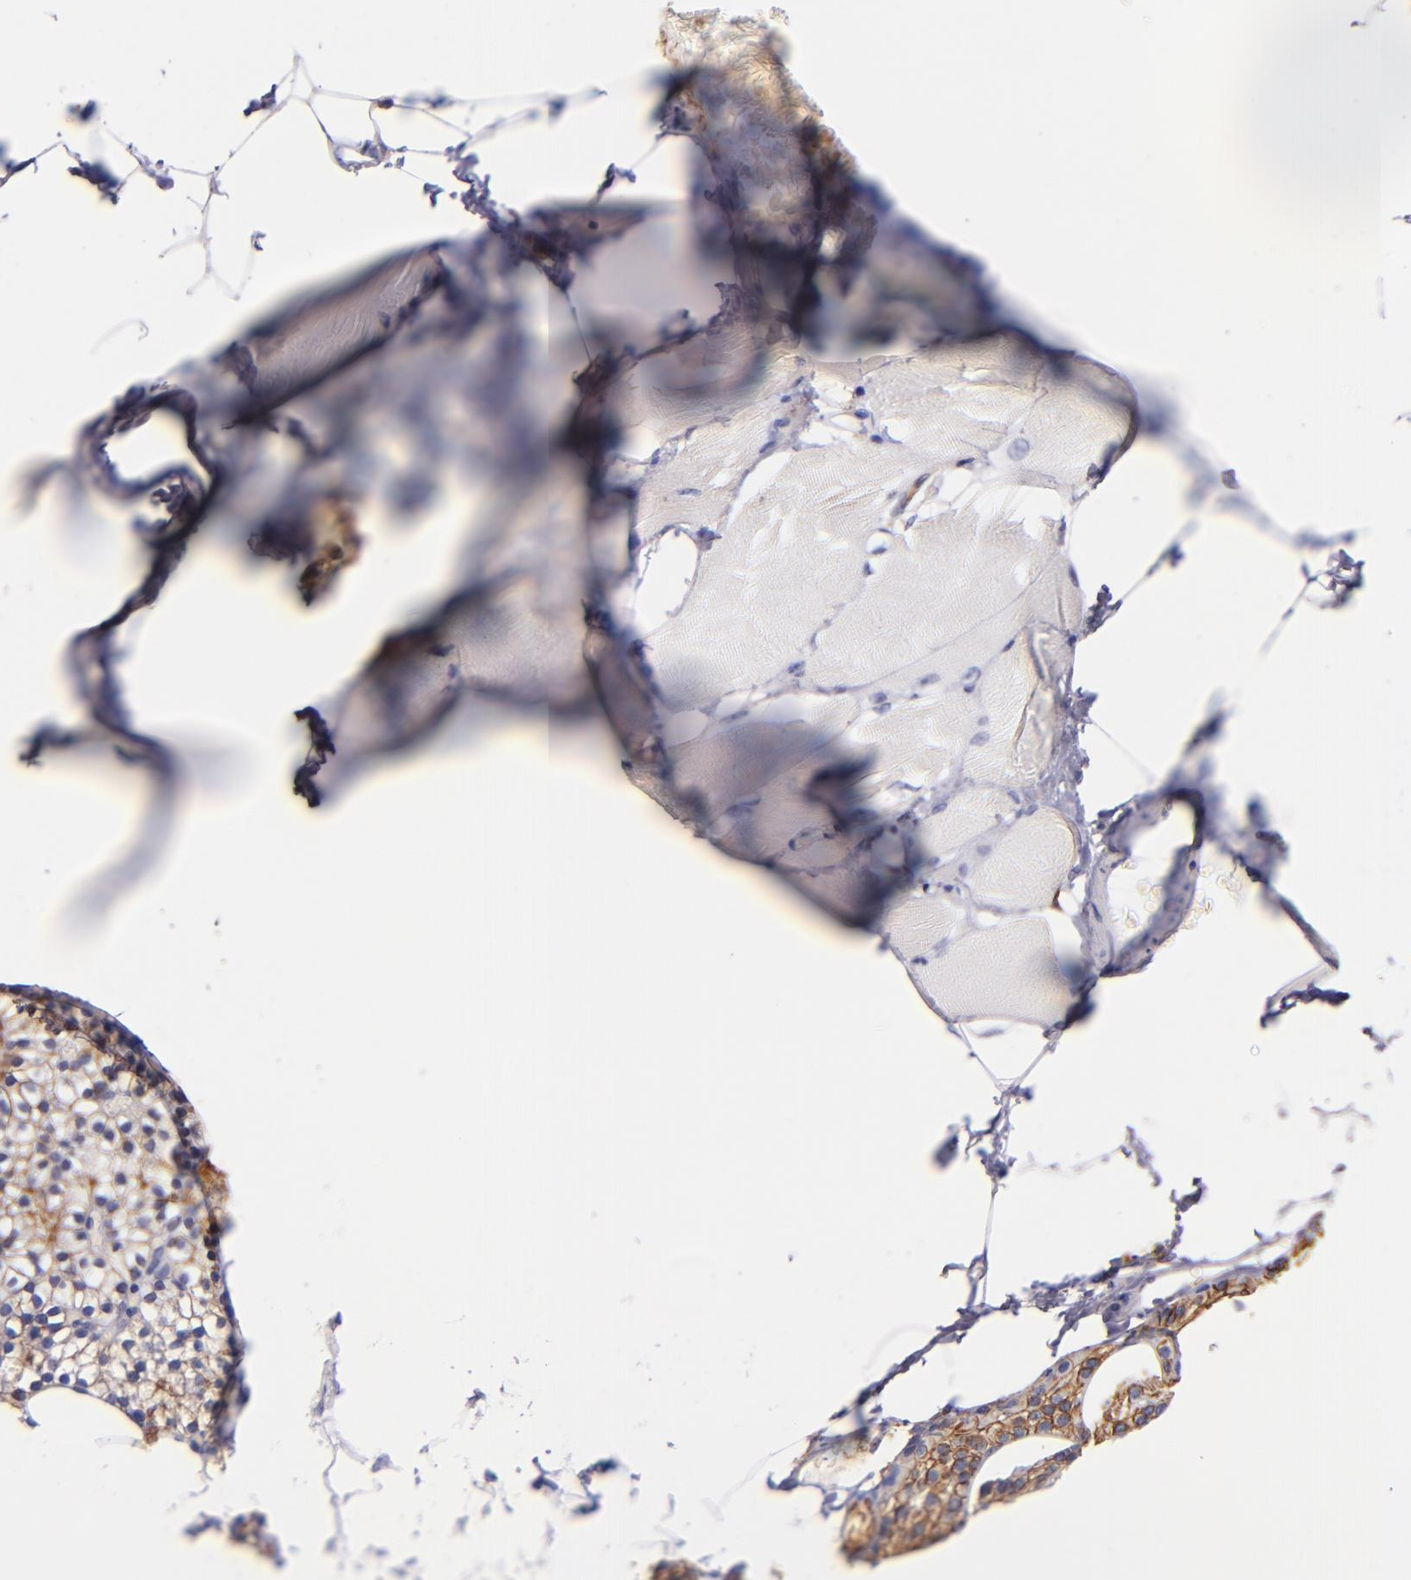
{"staining": {"intensity": "negative", "quantity": "none", "location": "none"}, "tissue": "skeletal muscle", "cell_type": "Myocytes", "image_type": "normal", "snomed": [{"axis": "morphology", "description": "Normal tissue, NOS"}, {"axis": "topography", "description": "Skeletal muscle"}, {"axis": "topography", "description": "Parathyroid gland"}], "caption": "DAB immunohistochemical staining of unremarkable human skeletal muscle shows no significant positivity in myocytes.", "gene": "C5AR1", "patient": {"sex": "female", "age": 37}}